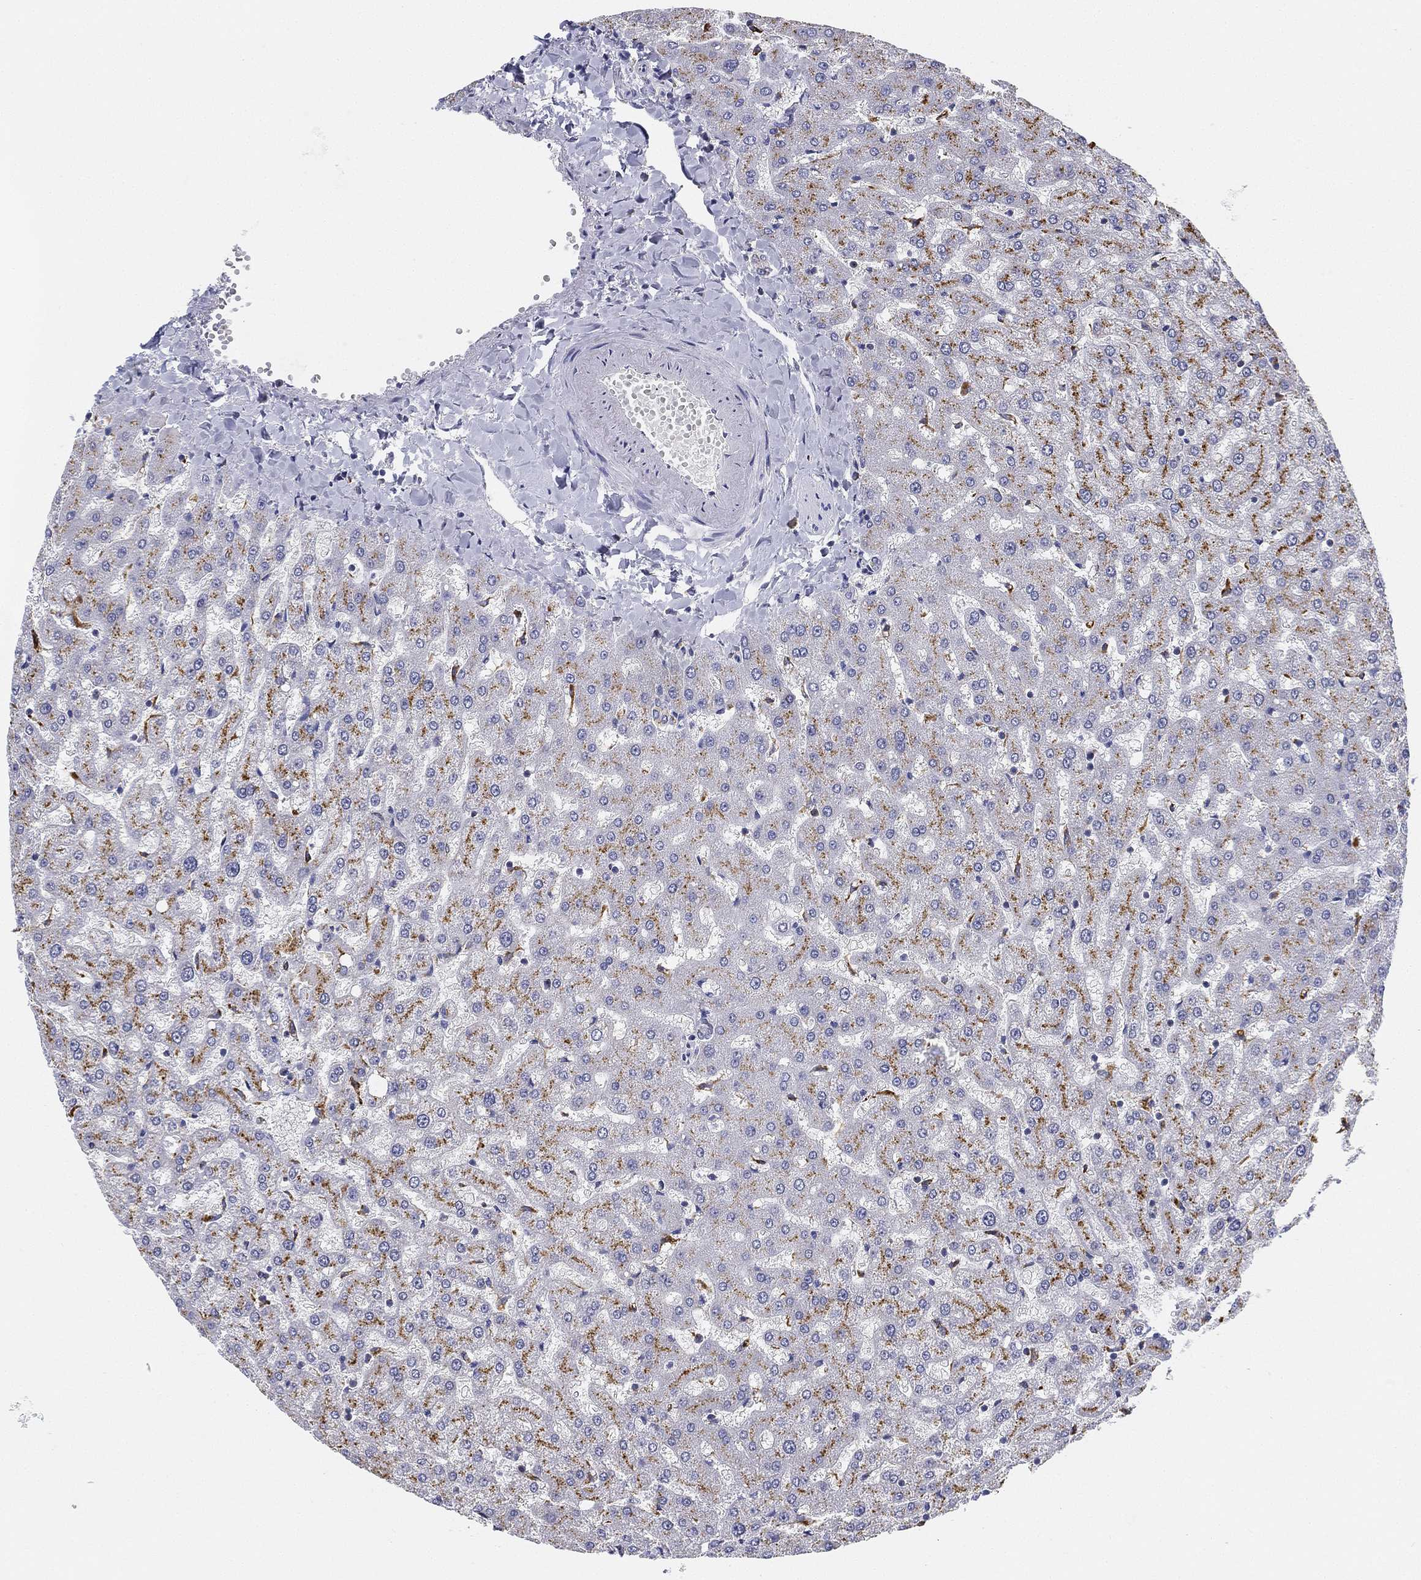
{"staining": {"intensity": "negative", "quantity": "none", "location": "none"}, "tissue": "liver", "cell_type": "Cholangiocytes", "image_type": "normal", "snomed": [{"axis": "morphology", "description": "Normal tissue, NOS"}, {"axis": "topography", "description": "Liver"}], "caption": "The image shows no significant positivity in cholangiocytes of liver. (DAB (3,3'-diaminobenzidine) immunohistochemistry, high magnification).", "gene": "NPC2", "patient": {"sex": "female", "age": 50}}